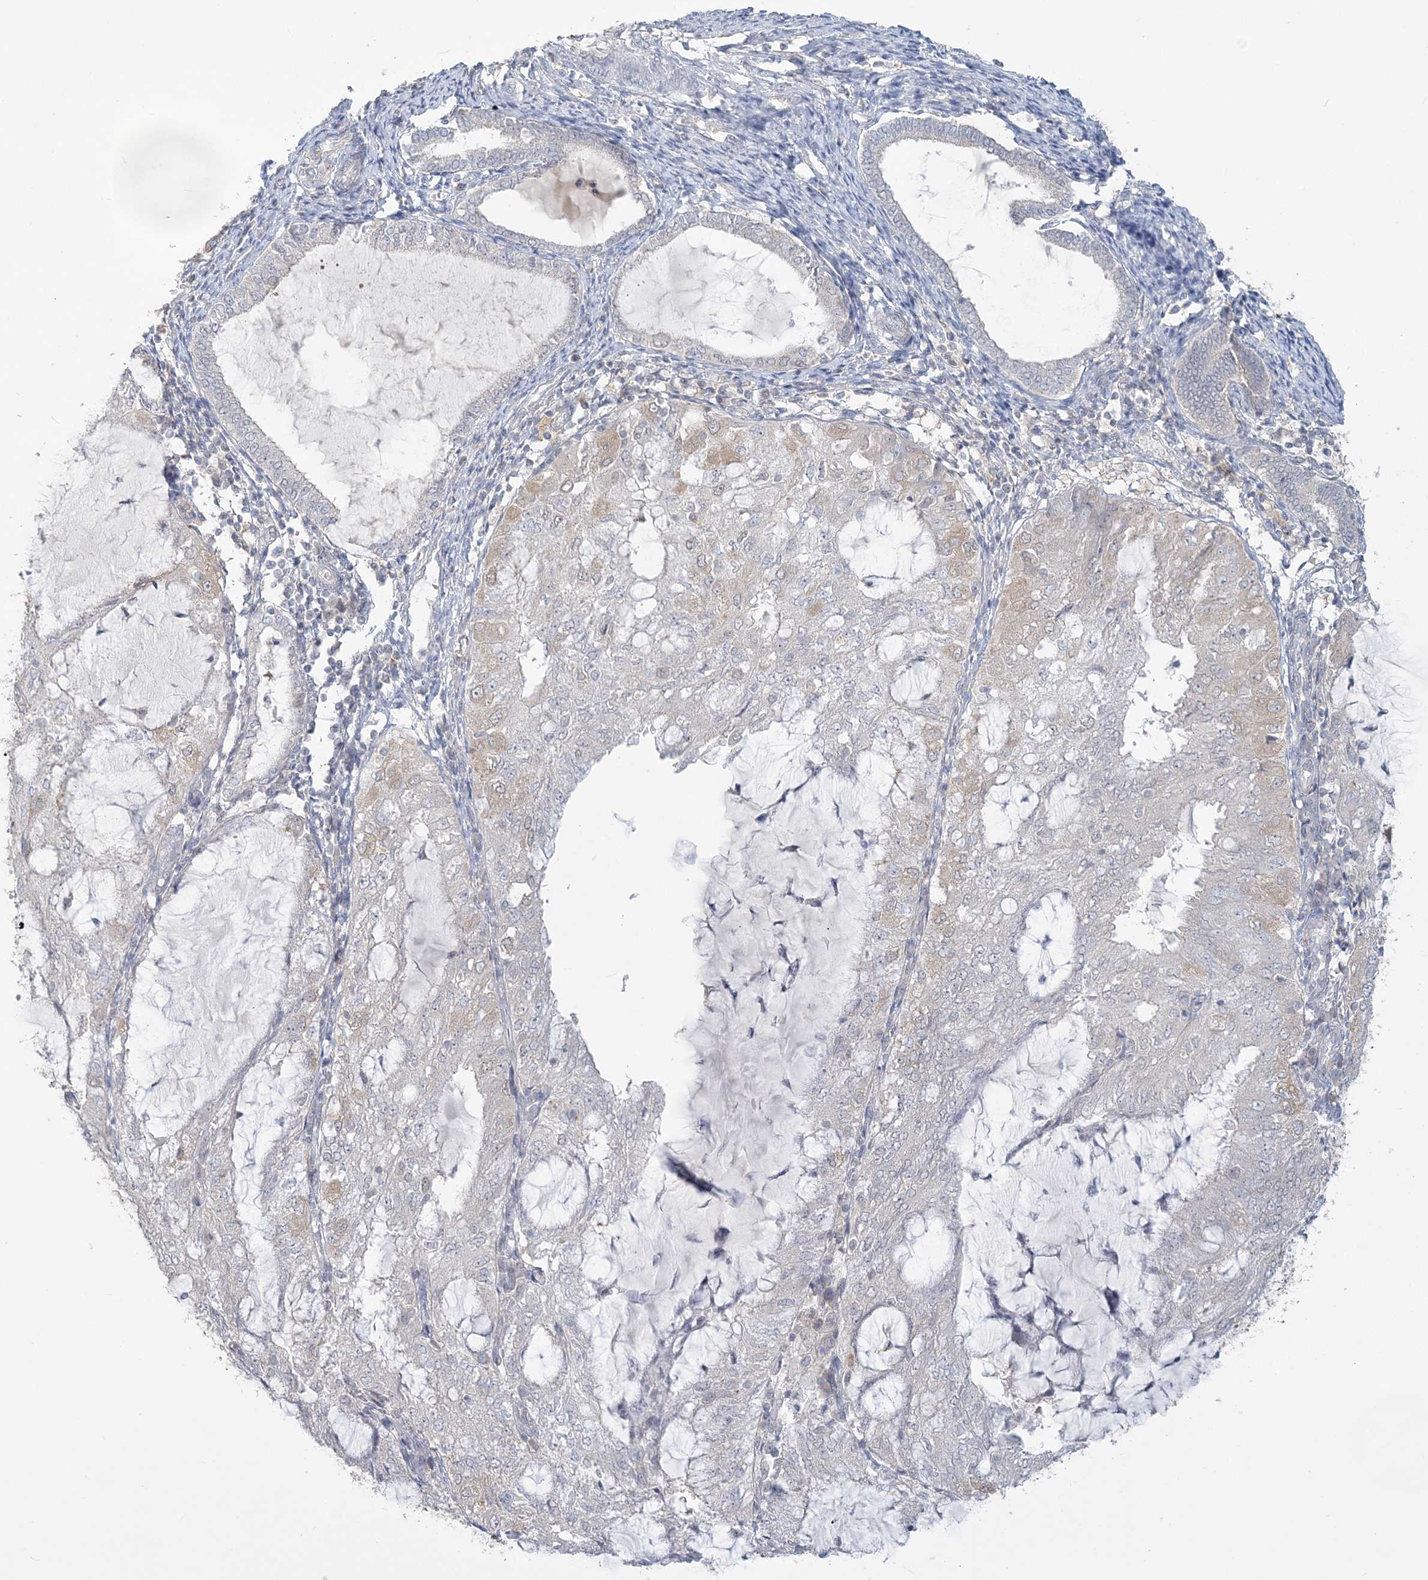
{"staining": {"intensity": "weak", "quantity": "<25%", "location": "cytoplasmic/membranous"}, "tissue": "endometrial cancer", "cell_type": "Tumor cells", "image_type": "cancer", "snomed": [{"axis": "morphology", "description": "Adenocarcinoma, NOS"}, {"axis": "topography", "description": "Endometrium"}], "caption": "Endometrial adenocarcinoma was stained to show a protein in brown. There is no significant positivity in tumor cells.", "gene": "ANKS1A", "patient": {"sex": "female", "age": 81}}